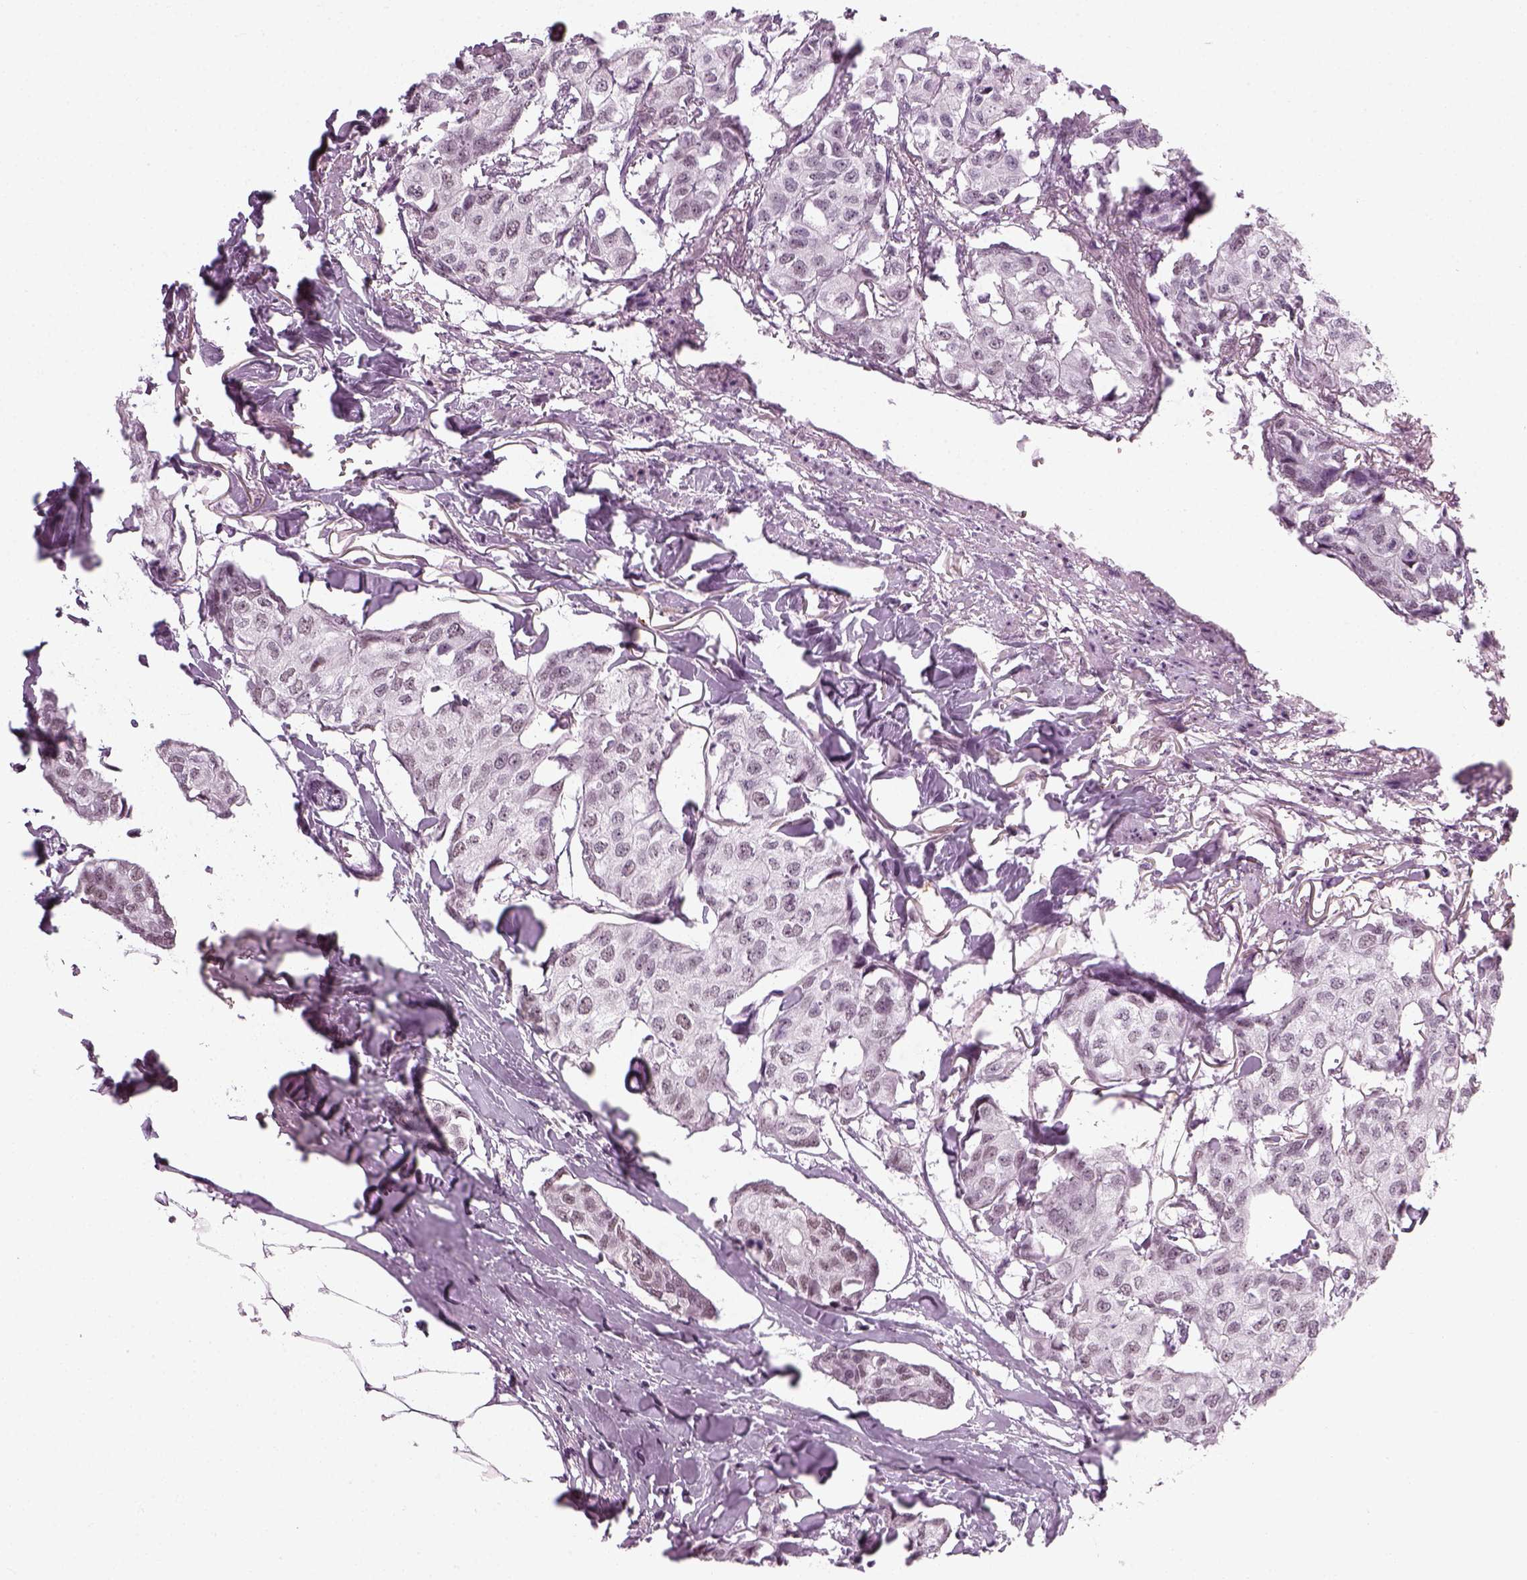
{"staining": {"intensity": "negative", "quantity": "none", "location": "none"}, "tissue": "breast cancer", "cell_type": "Tumor cells", "image_type": "cancer", "snomed": [{"axis": "morphology", "description": "Duct carcinoma"}, {"axis": "topography", "description": "Breast"}], "caption": "The histopathology image shows no staining of tumor cells in breast invasive ductal carcinoma.", "gene": "KCNG2", "patient": {"sex": "female", "age": 80}}